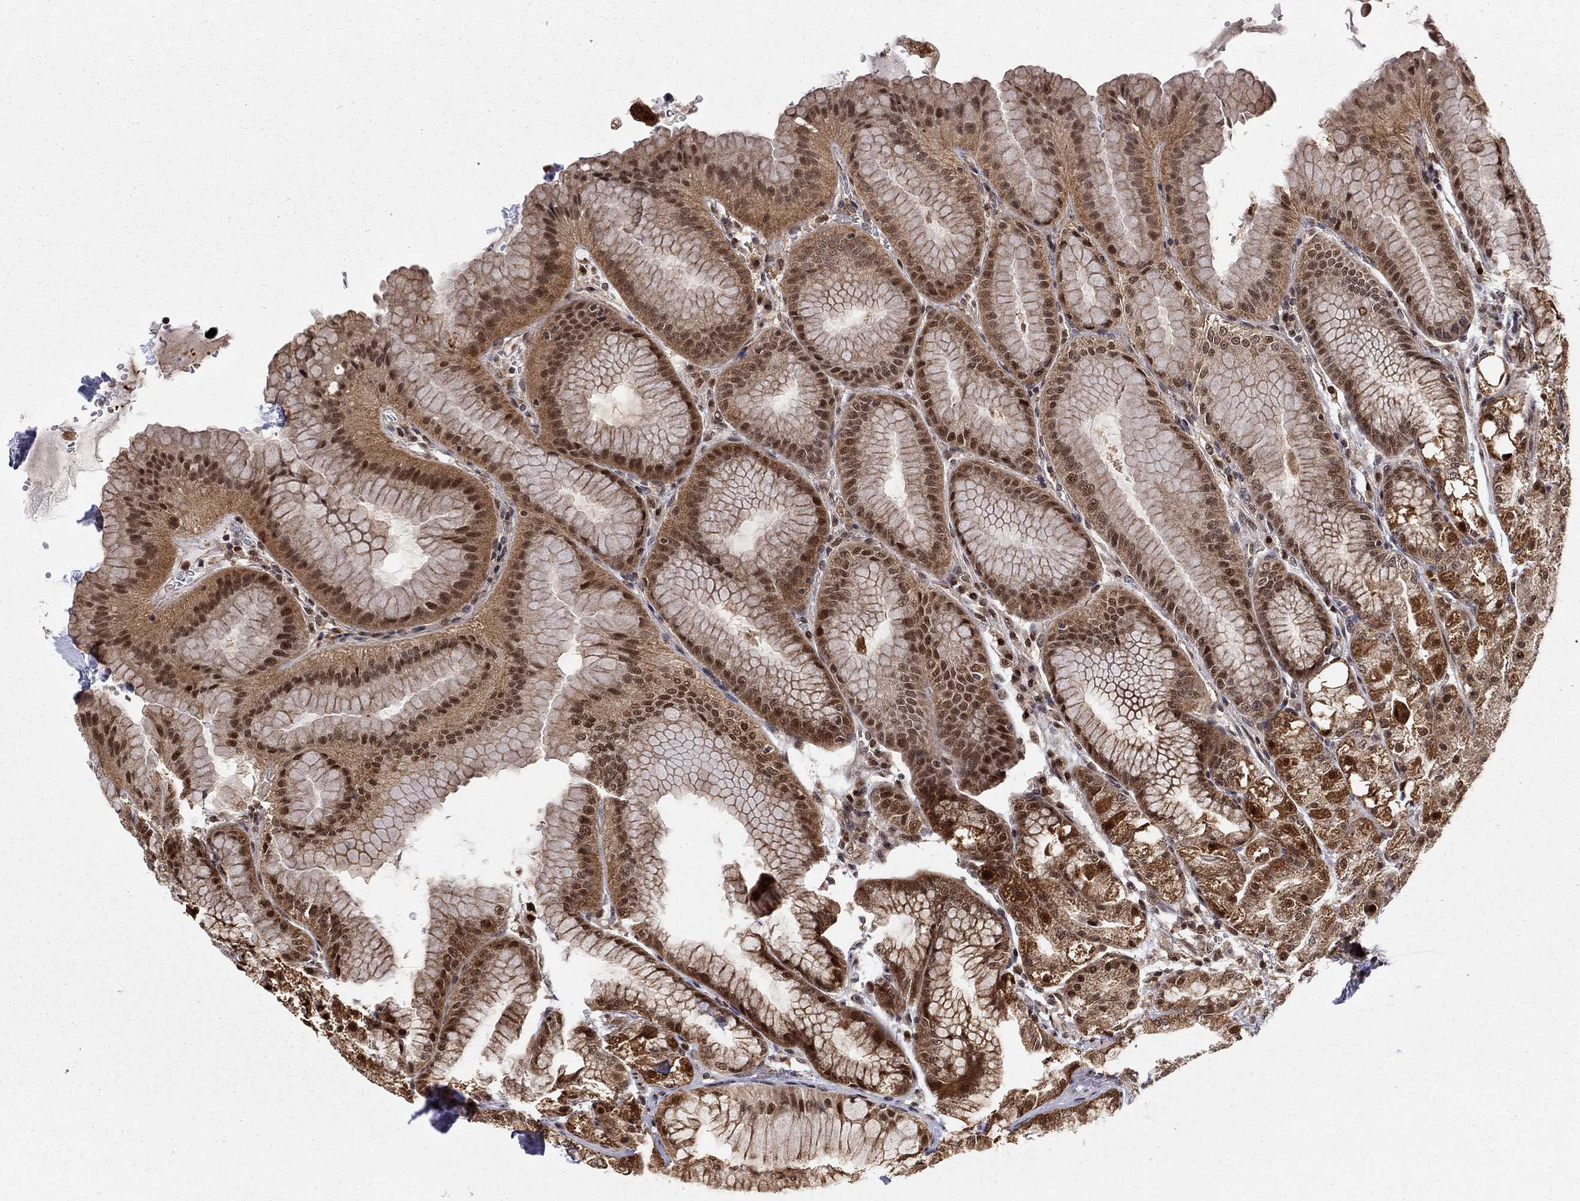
{"staining": {"intensity": "strong", "quantity": "<25%", "location": "cytoplasmic/membranous,nuclear"}, "tissue": "stomach", "cell_type": "Glandular cells", "image_type": "normal", "snomed": [{"axis": "morphology", "description": "Normal tissue, NOS"}, {"axis": "topography", "description": "Stomach"}], "caption": "IHC of unremarkable stomach exhibits medium levels of strong cytoplasmic/membranous,nuclear staining in about <25% of glandular cells.", "gene": "ELOB", "patient": {"sex": "male", "age": 71}}